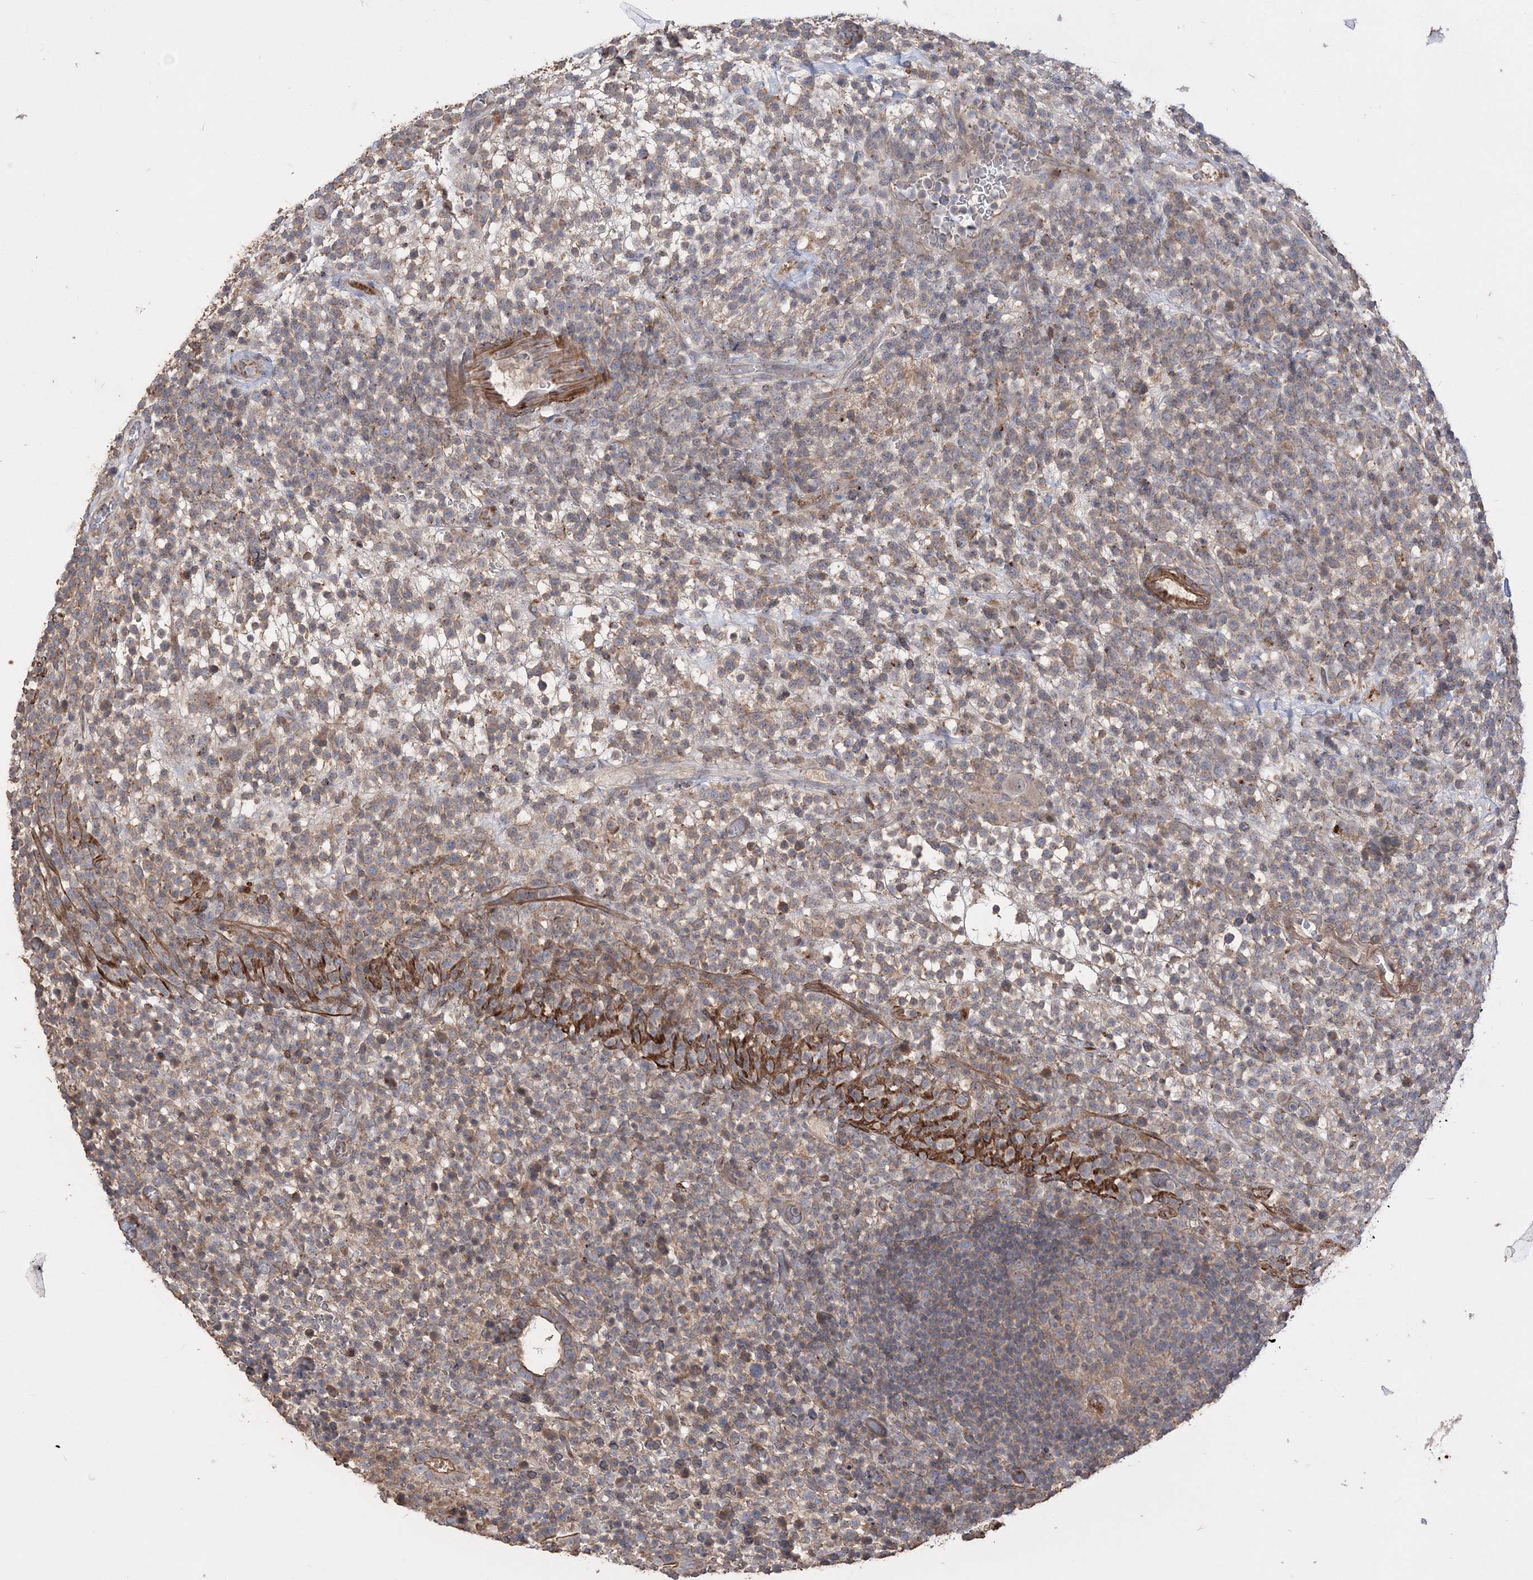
{"staining": {"intensity": "weak", "quantity": "25%-75%", "location": "cytoplasmic/membranous"}, "tissue": "lymphoma", "cell_type": "Tumor cells", "image_type": "cancer", "snomed": [{"axis": "morphology", "description": "Malignant lymphoma, non-Hodgkin's type, High grade"}, {"axis": "topography", "description": "Colon"}], "caption": "Protein expression analysis of human lymphoma reveals weak cytoplasmic/membranous expression in approximately 25%-75% of tumor cells.", "gene": "SLFN14", "patient": {"sex": "female", "age": 53}}